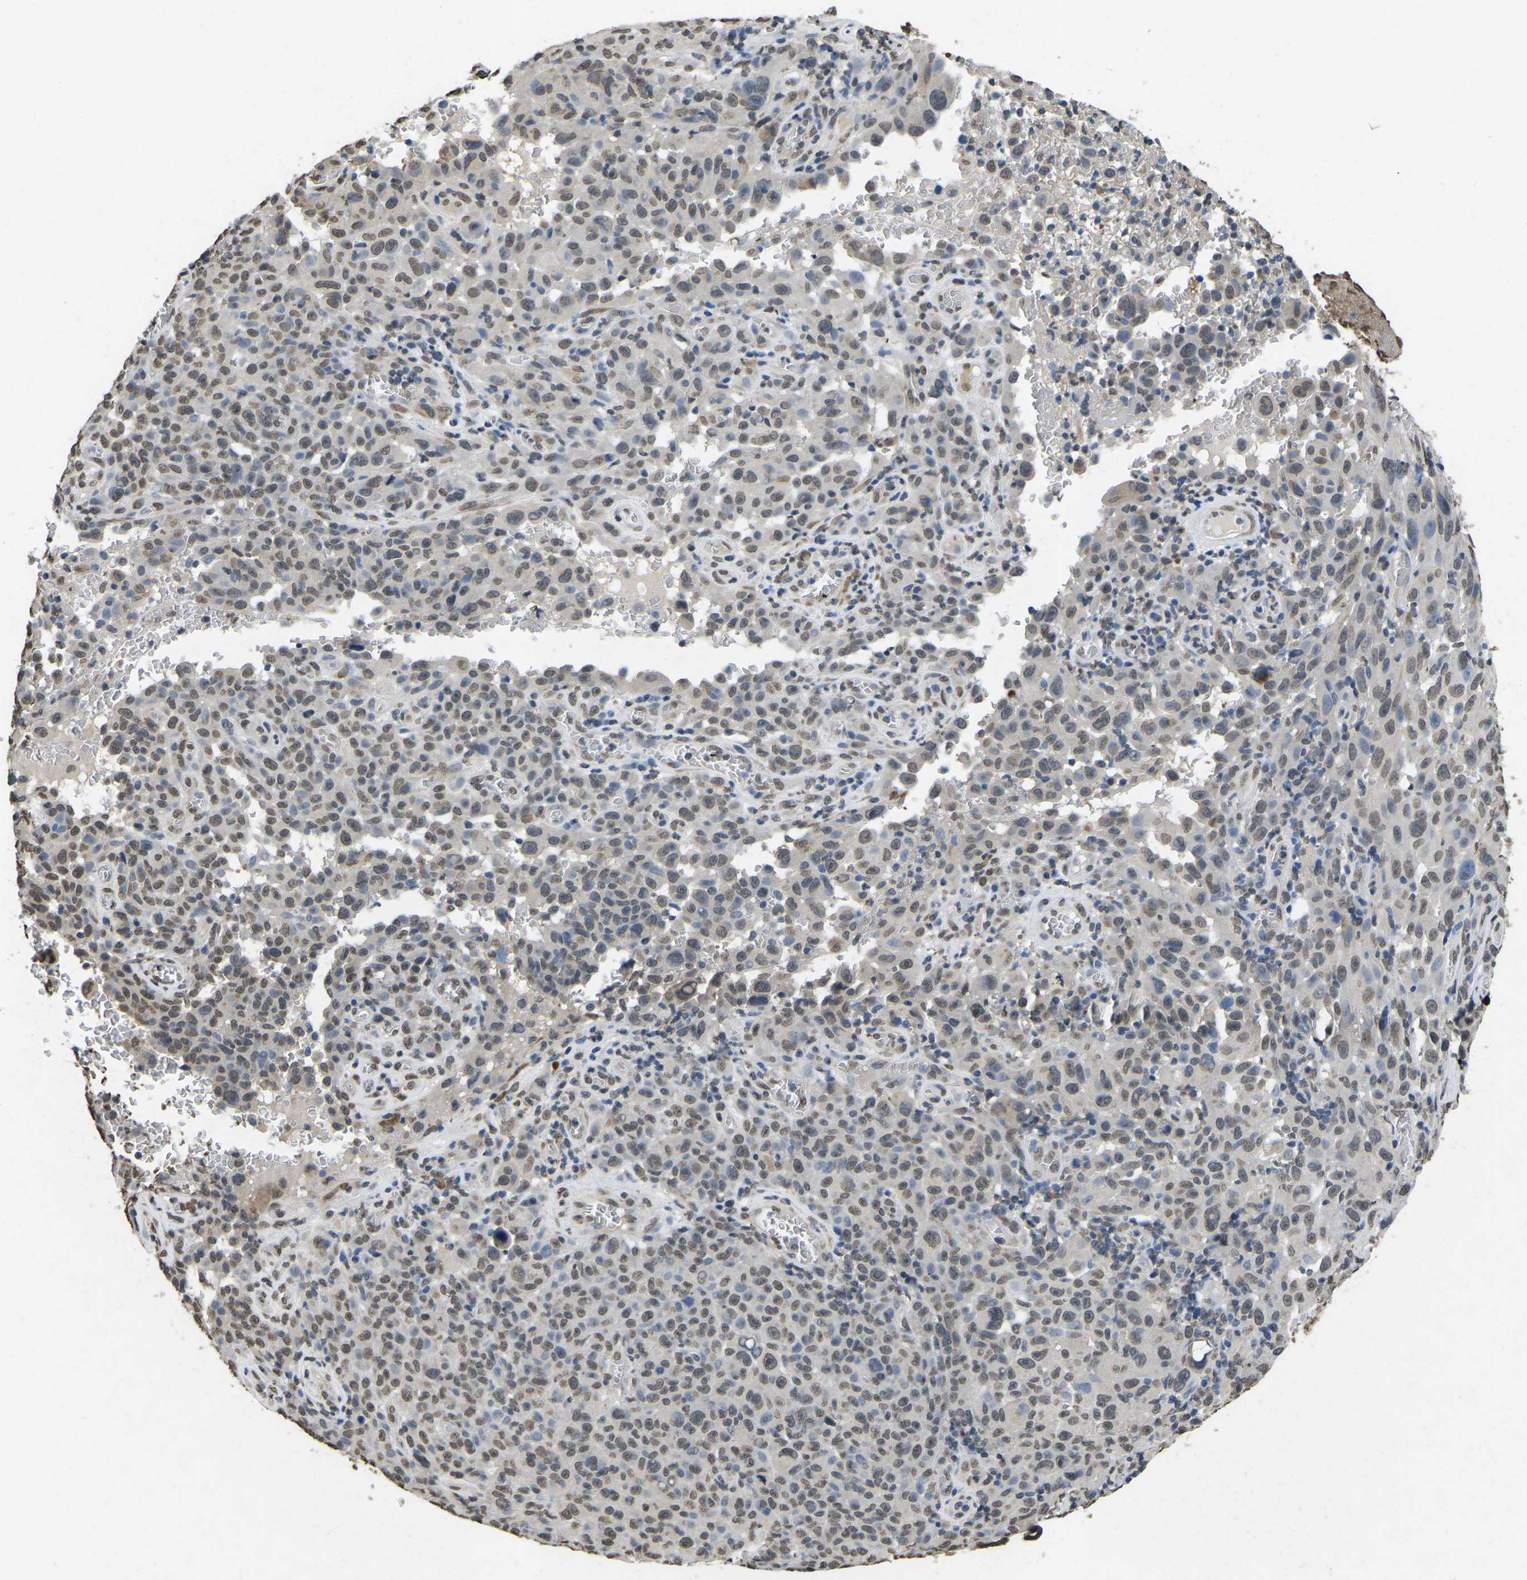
{"staining": {"intensity": "weak", "quantity": "25%-75%", "location": "nuclear"}, "tissue": "melanoma", "cell_type": "Tumor cells", "image_type": "cancer", "snomed": [{"axis": "morphology", "description": "Malignant melanoma, NOS"}, {"axis": "topography", "description": "Skin"}], "caption": "An image of melanoma stained for a protein displays weak nuclear brown staining in tumor cells. (DAB IHC with brightfield microscopy, high magnification).", "gene": "SCNN1B", "patient": {"sex": "female", "age": 82}}